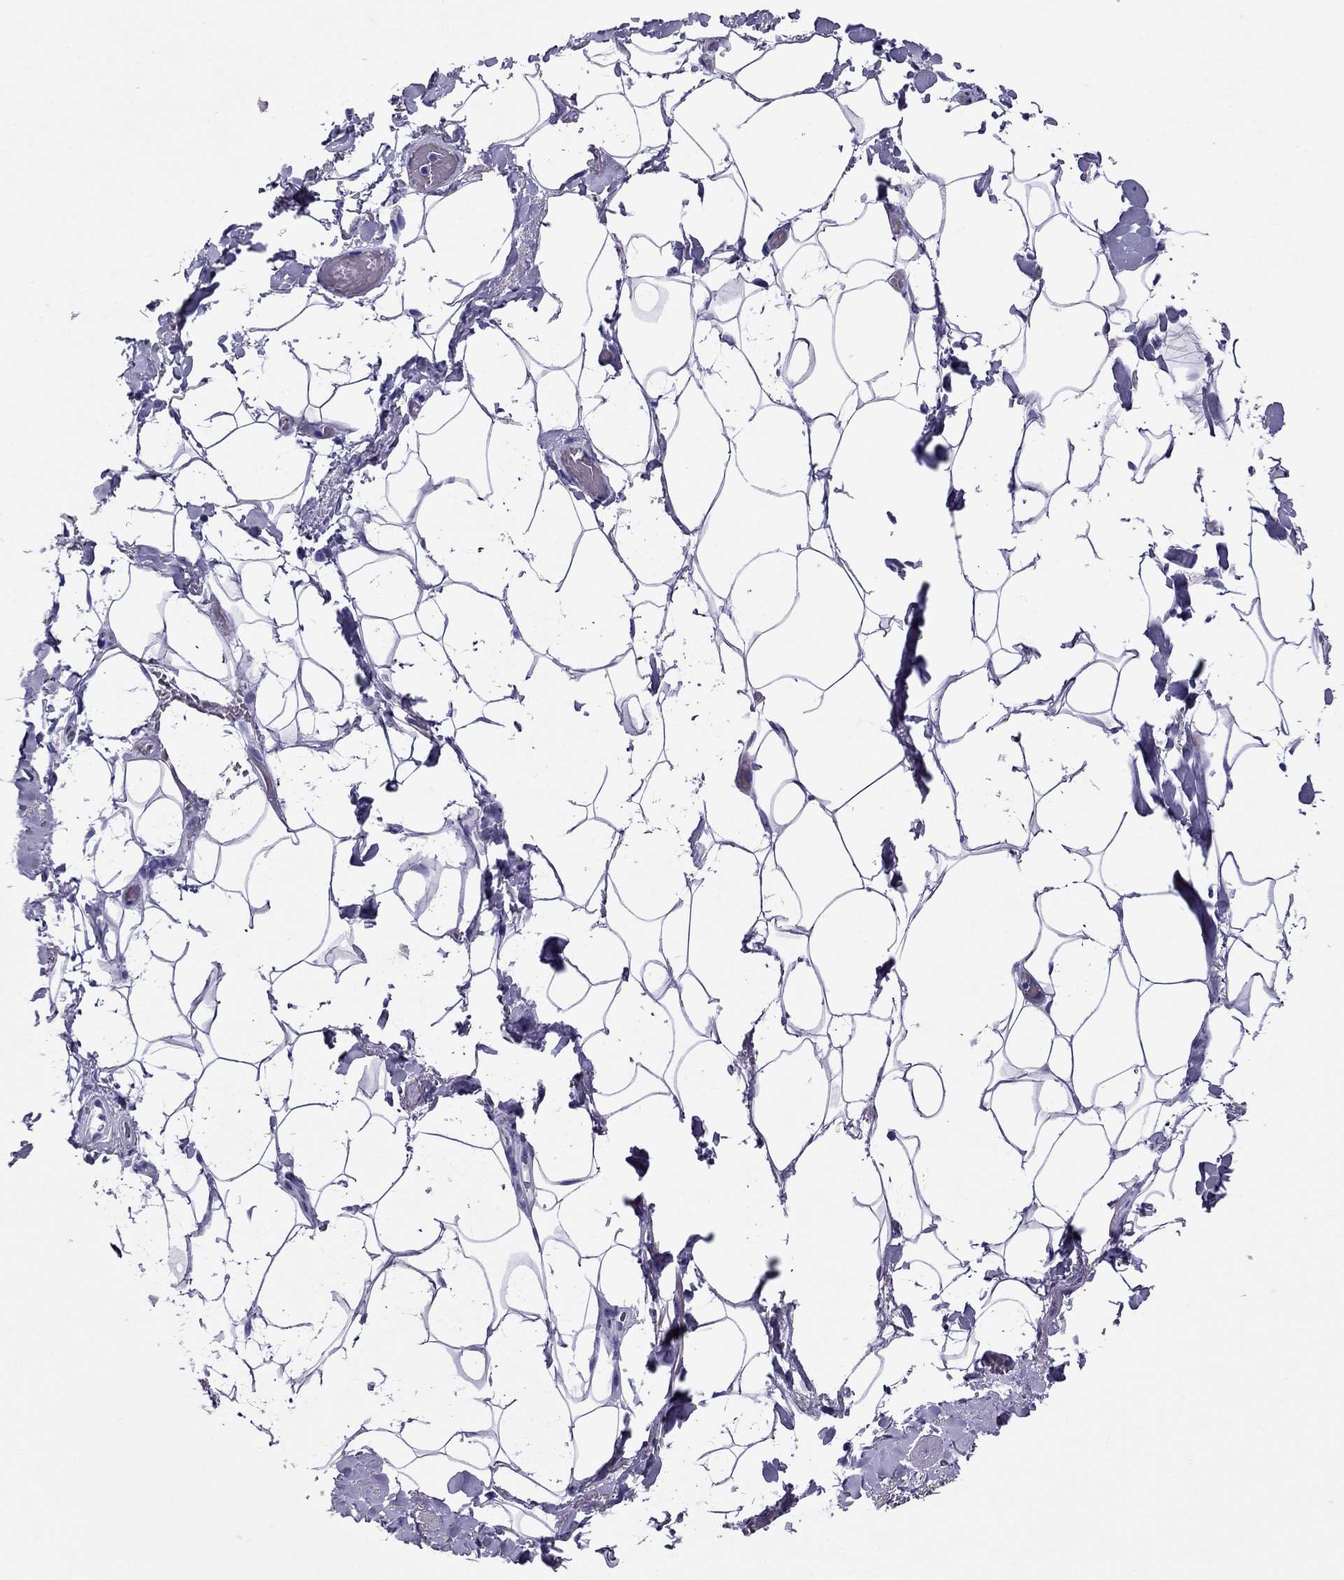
{"staining": {"intensity": "negative", "quantity": "none", "location": "none"}, "tissue": "adipose tissue", "cell_type": "Adipocytes", "image_type": "normal", "snomed": [{"axis": "morphology", "description": "Normal tissue, NOS"}, {"axis": "topography", "description": "Anal"}, {"axis": "topography", "description": "Peripheral nerve tissue"}], "caption": "This micrograph is of benign adipose tissue stained with IHC to label a protein in brown with the nuclei are counter-stained blue. There is no staining in adipocytes.", "gene": "AVPR1B", "patient": {"sex": "male", "age": 53}}